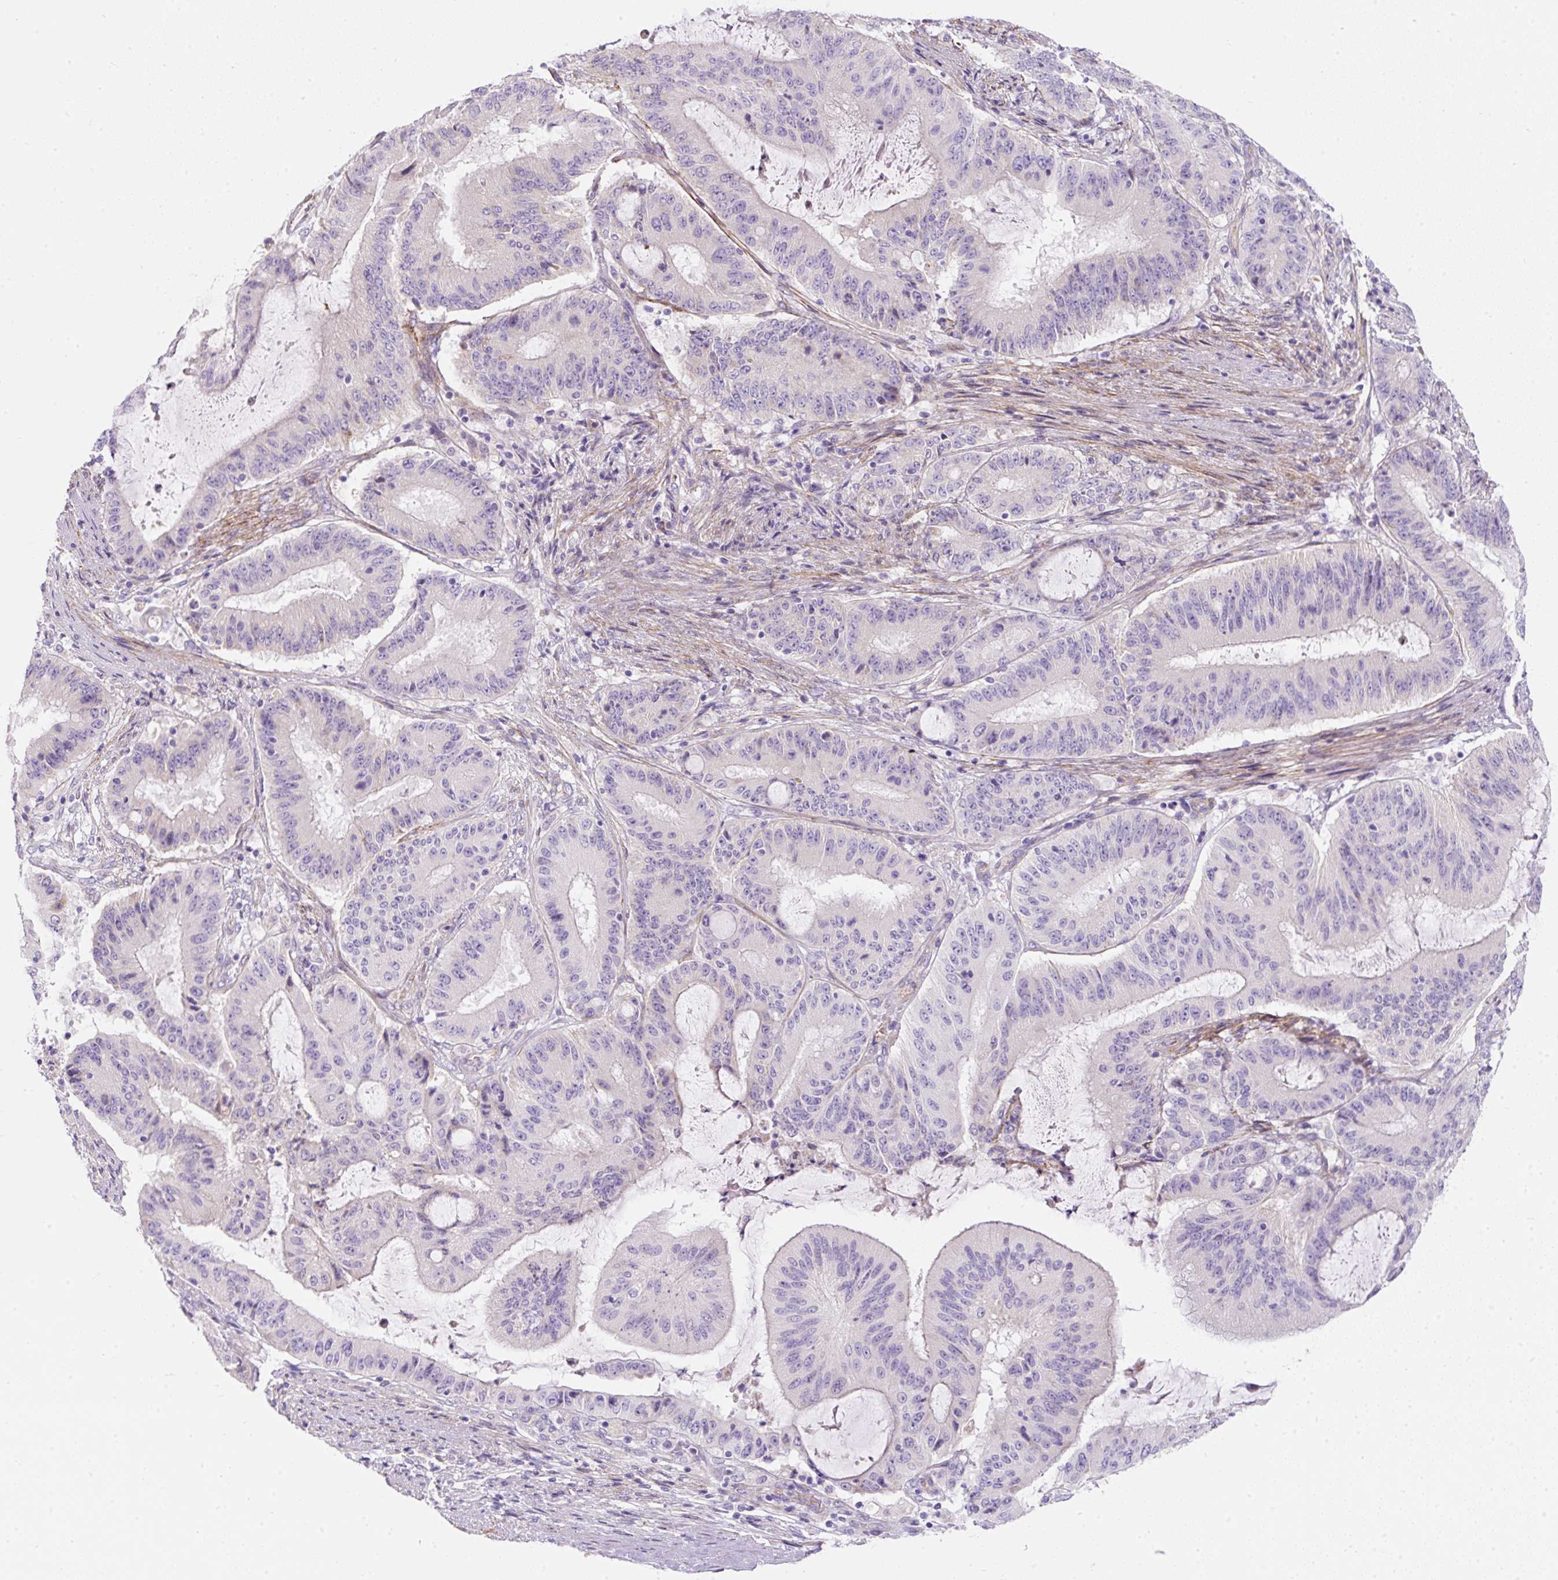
{"staining": {"intensity": "negative", "quantity": "none", "location": "none"}, "tissue": "liver cancer", "cell_type": "Tumor cells", "image_type": "cancer", "snomed": [{"axis": "morphology", "description": "Normal tissue, NOS"}, {"axis": "morphology", "description": "Cholangiocarcinoma"}, {"axis": "topography", "description": "Liver"}, {"axis": "topography", "description": "Peripheral nerve tissue"}], "caption": "A high-resolution photomicrograph shows immunohistochemistry staining of cholangiocarcinoma (liver), which shows no significant staining in tumor cells. Brightfield microscopy of immunohistochemistry (IHC) stained with DAB (3,3'-diaminobenzidine) (brown) and hematoxylin (blue), captured at high magnification.", "gene": "ERAP2", "patient": {"sex": "female", "age": 73}}